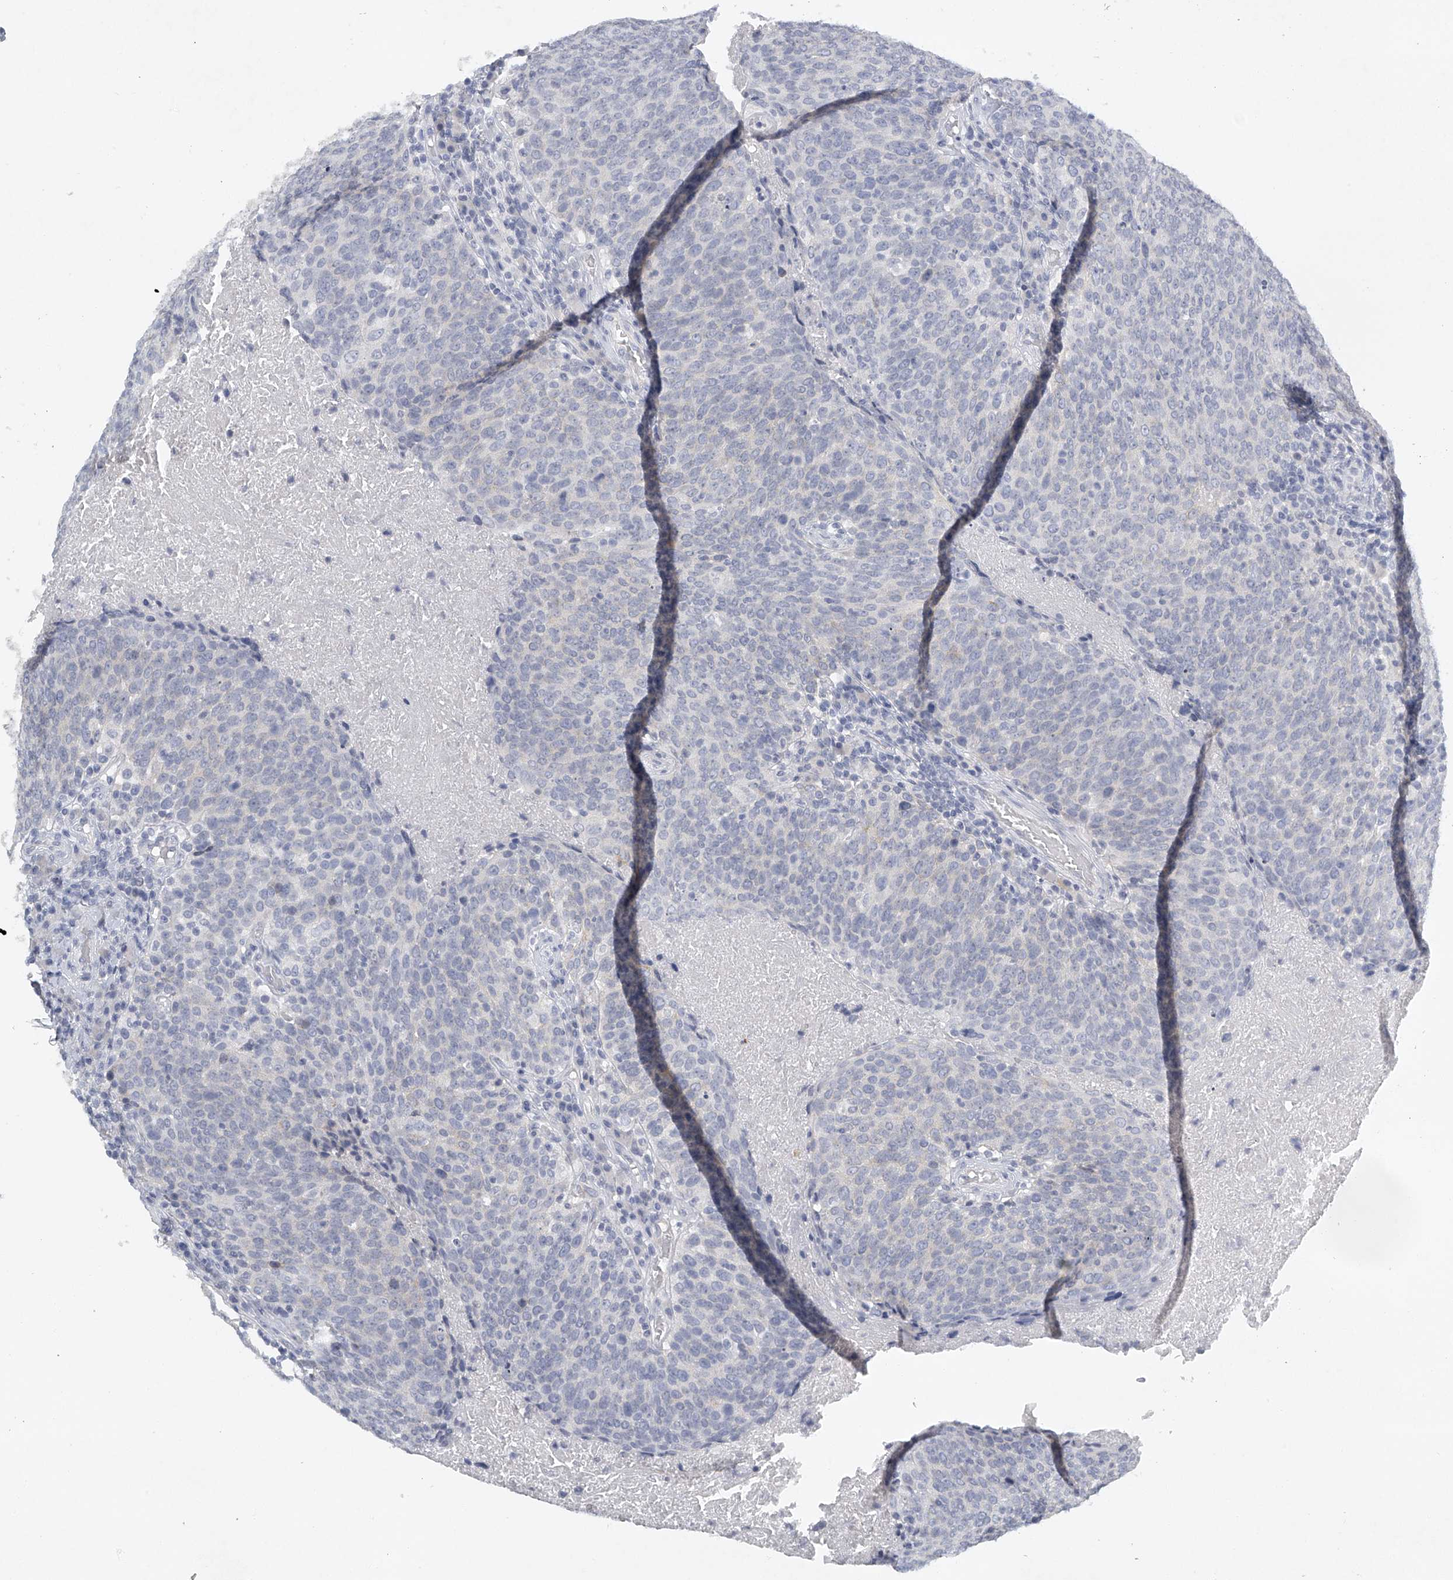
{"staining": {"intensity": "negative", "quantity": "none", "location": "none"}, "tissue": "head and neck cancer", "cell_type": "Tumor cells", "image_type": "cancer", "snomed": [{"axis": "morphology", "description": "Squamous cell carcinoma, NOS"}, {"axis": "morphology", "description": "Squamous cell carcinoma, metastatic, NOS"}, {"axis": "topography", "description": "Lymph node"}, {"axis": "topography", "description": "Head-Neck"}], "caption": "Metastatic squamous cell carcinoma (head and neck) stained for a protein using immunohistochemistry (IHC) shows no positivity tumor cells.", "gene": "FAT2", "patient": {"sex": "male", "age": 62}}